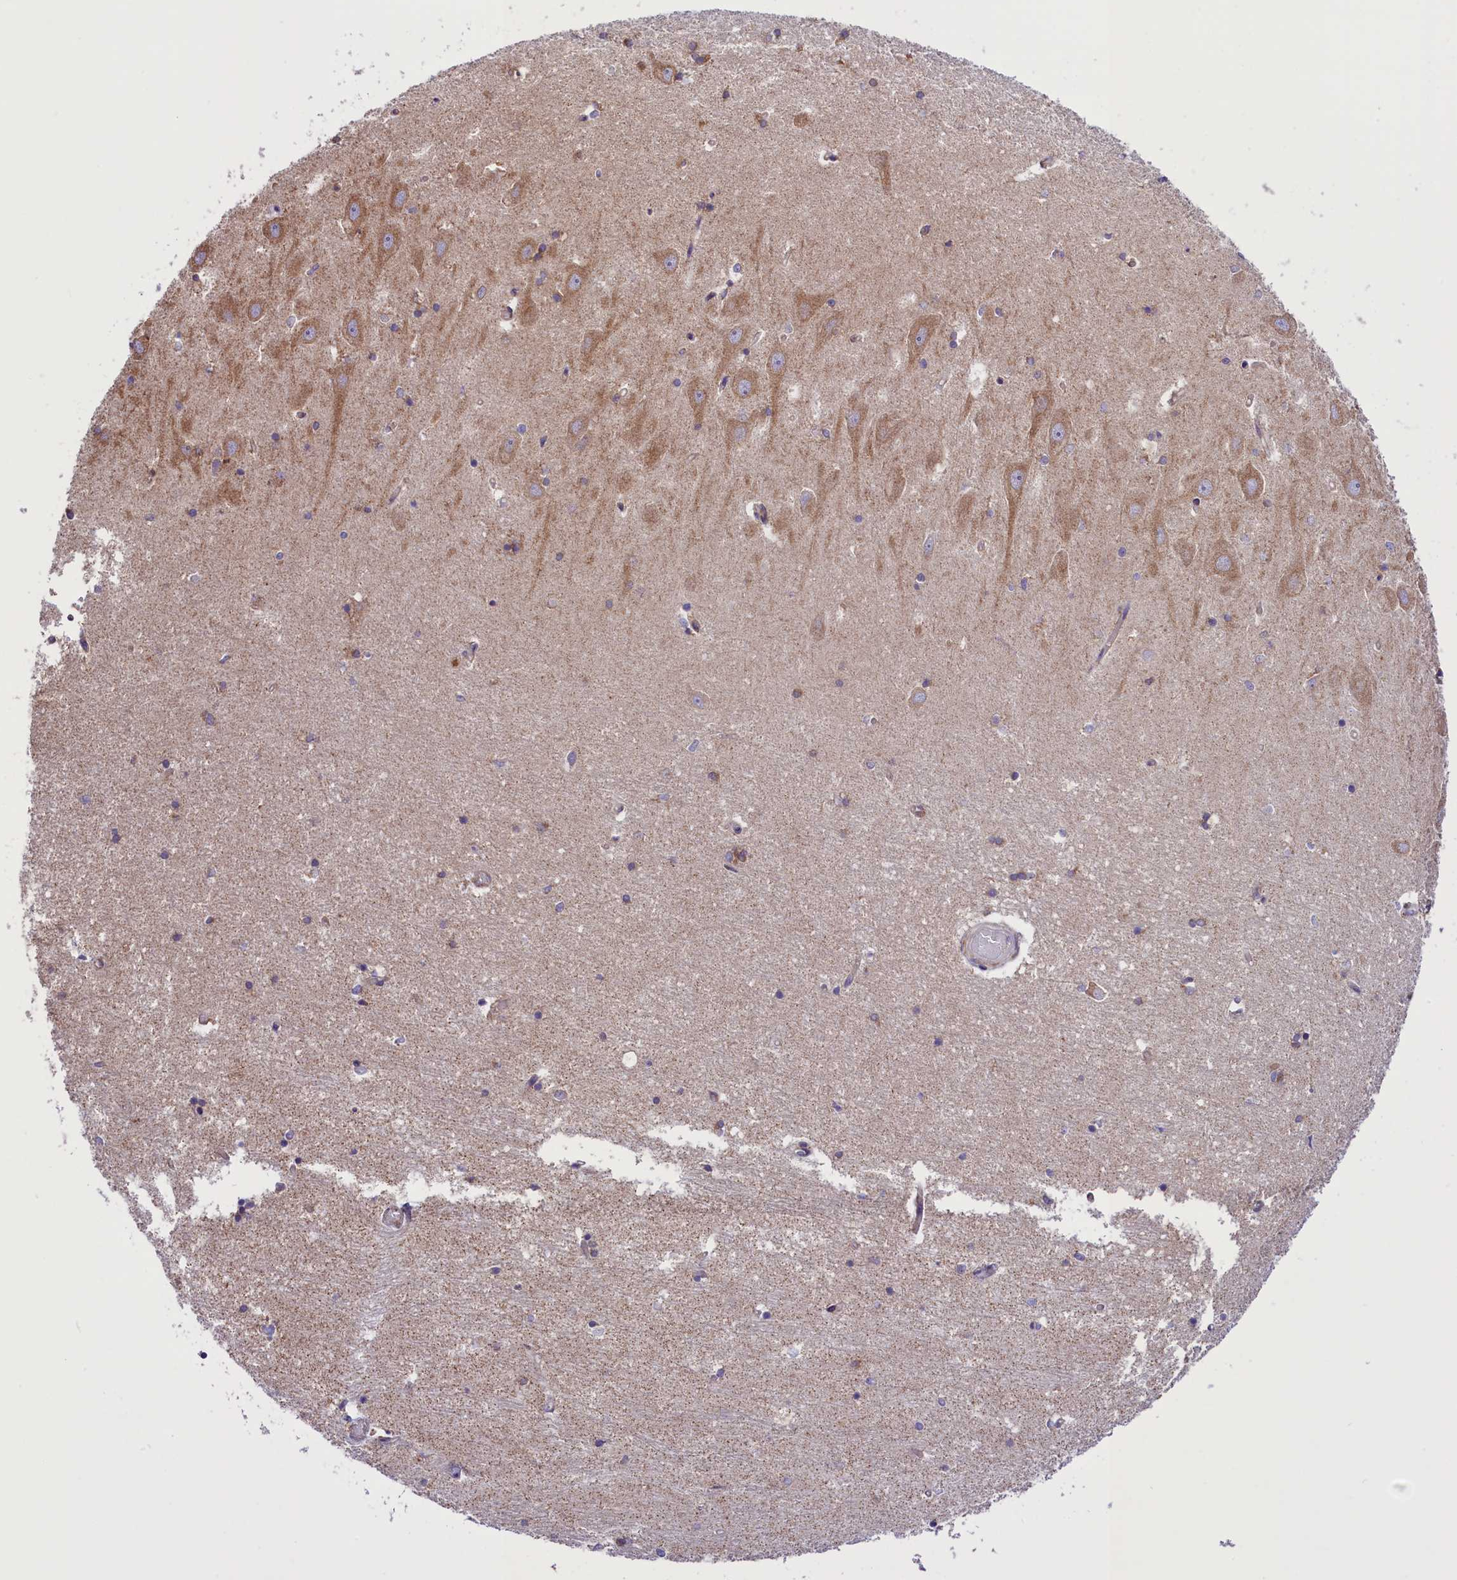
{"staining": {"intensity": "negative", "quantity": "none", "location": "none"}, "tissue": "hippocampus", "cell_type": "Glial cells", "image_type": "normal", "snomed": [{"axis": "morphology", "description": "Normal tissue, NOS"}, {"axis": "topography", "description": "Hippocampus"}], "caption": "This is an IHC micrograph of normal human hippocampus. There is no staining in glial cells.", "gene": "PTPRU", "patient": {"sex": "male", "age": 45}}